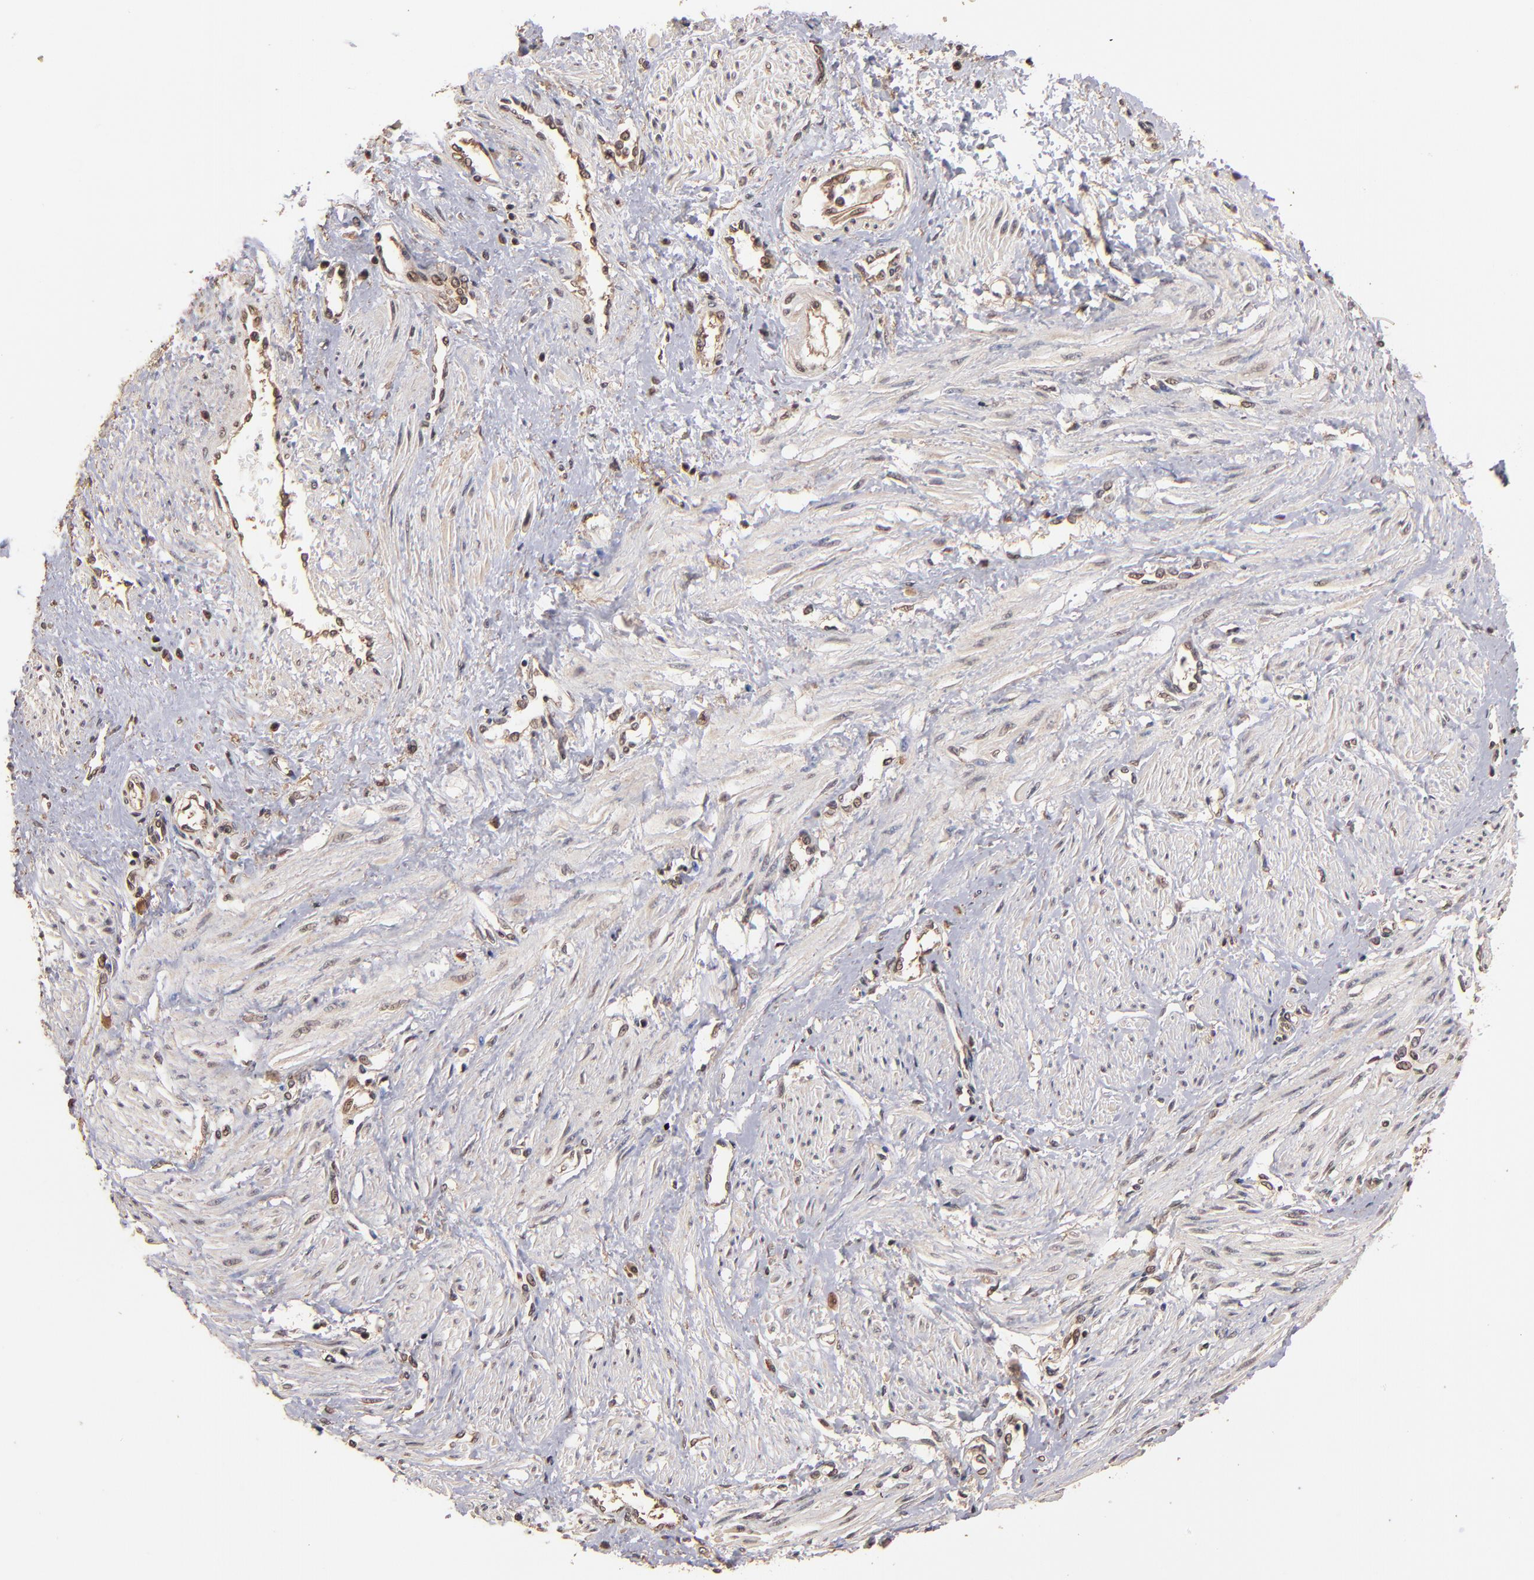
{"staining": {"intensity": "weak", "quantity": "25%-75%", "location": "cytoplasmic/membranous"}, "tissue": "smooth muscle", "cell_type": "Smooth muscle cells", "image_type": "normal", "snomed": [{"axis": "morphology", "description": "Normal tissue, NOS"}, {"axis": "topography", "description": "Smooth muscle"}, {"axis": "topography", "description": "Uterus"}], "caption": "The immunohistochemical stain highlights weak cytoplasmic/membranous expression in smooth muscle cells of normal smooth muscle.", "gene": "NFE2L2", "patient": {"sex": "female", "age": 39}}